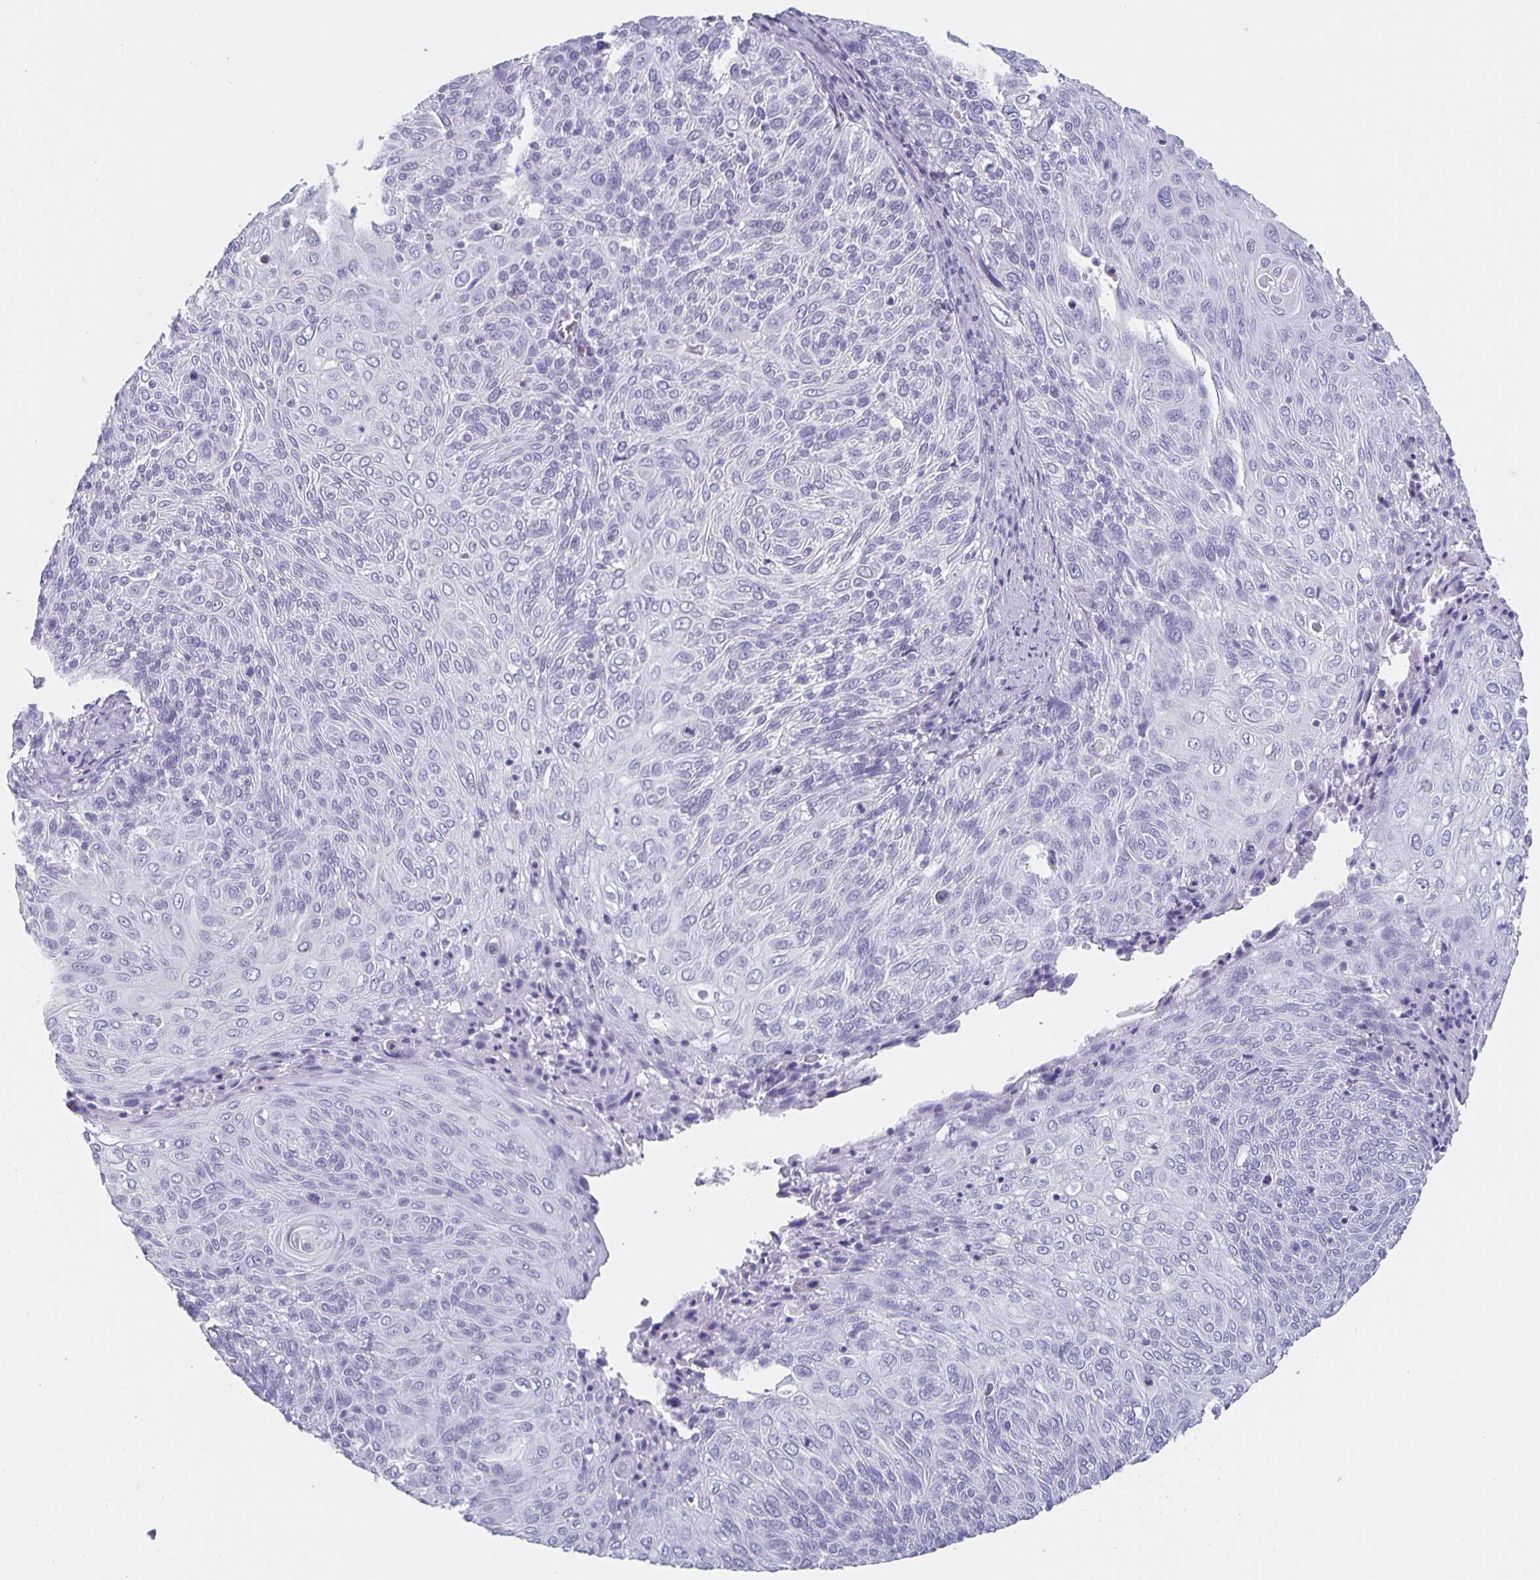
{"staining": {"intensity": "negative", "quantity": "none", "location": "none"}, "tissue": "cervical cancer", "cell_type": "Tumor cells", "image_type": "cancer", "snomed": [{"axis": "morphology", "description": "Squamous cell carcinoma, NOS"}, {"axis": "topography", "description": "Cervix"}], "caption": "This micrograph is of cervical squamous cell carcinoma stained with immunohistochemistry (IHC) to label a protein in brown with the nuclei are counter-stained blue. There is no expression in tumor cells.", "gene": "SATB2", "patient": {"sex": "female", "age": 31}}